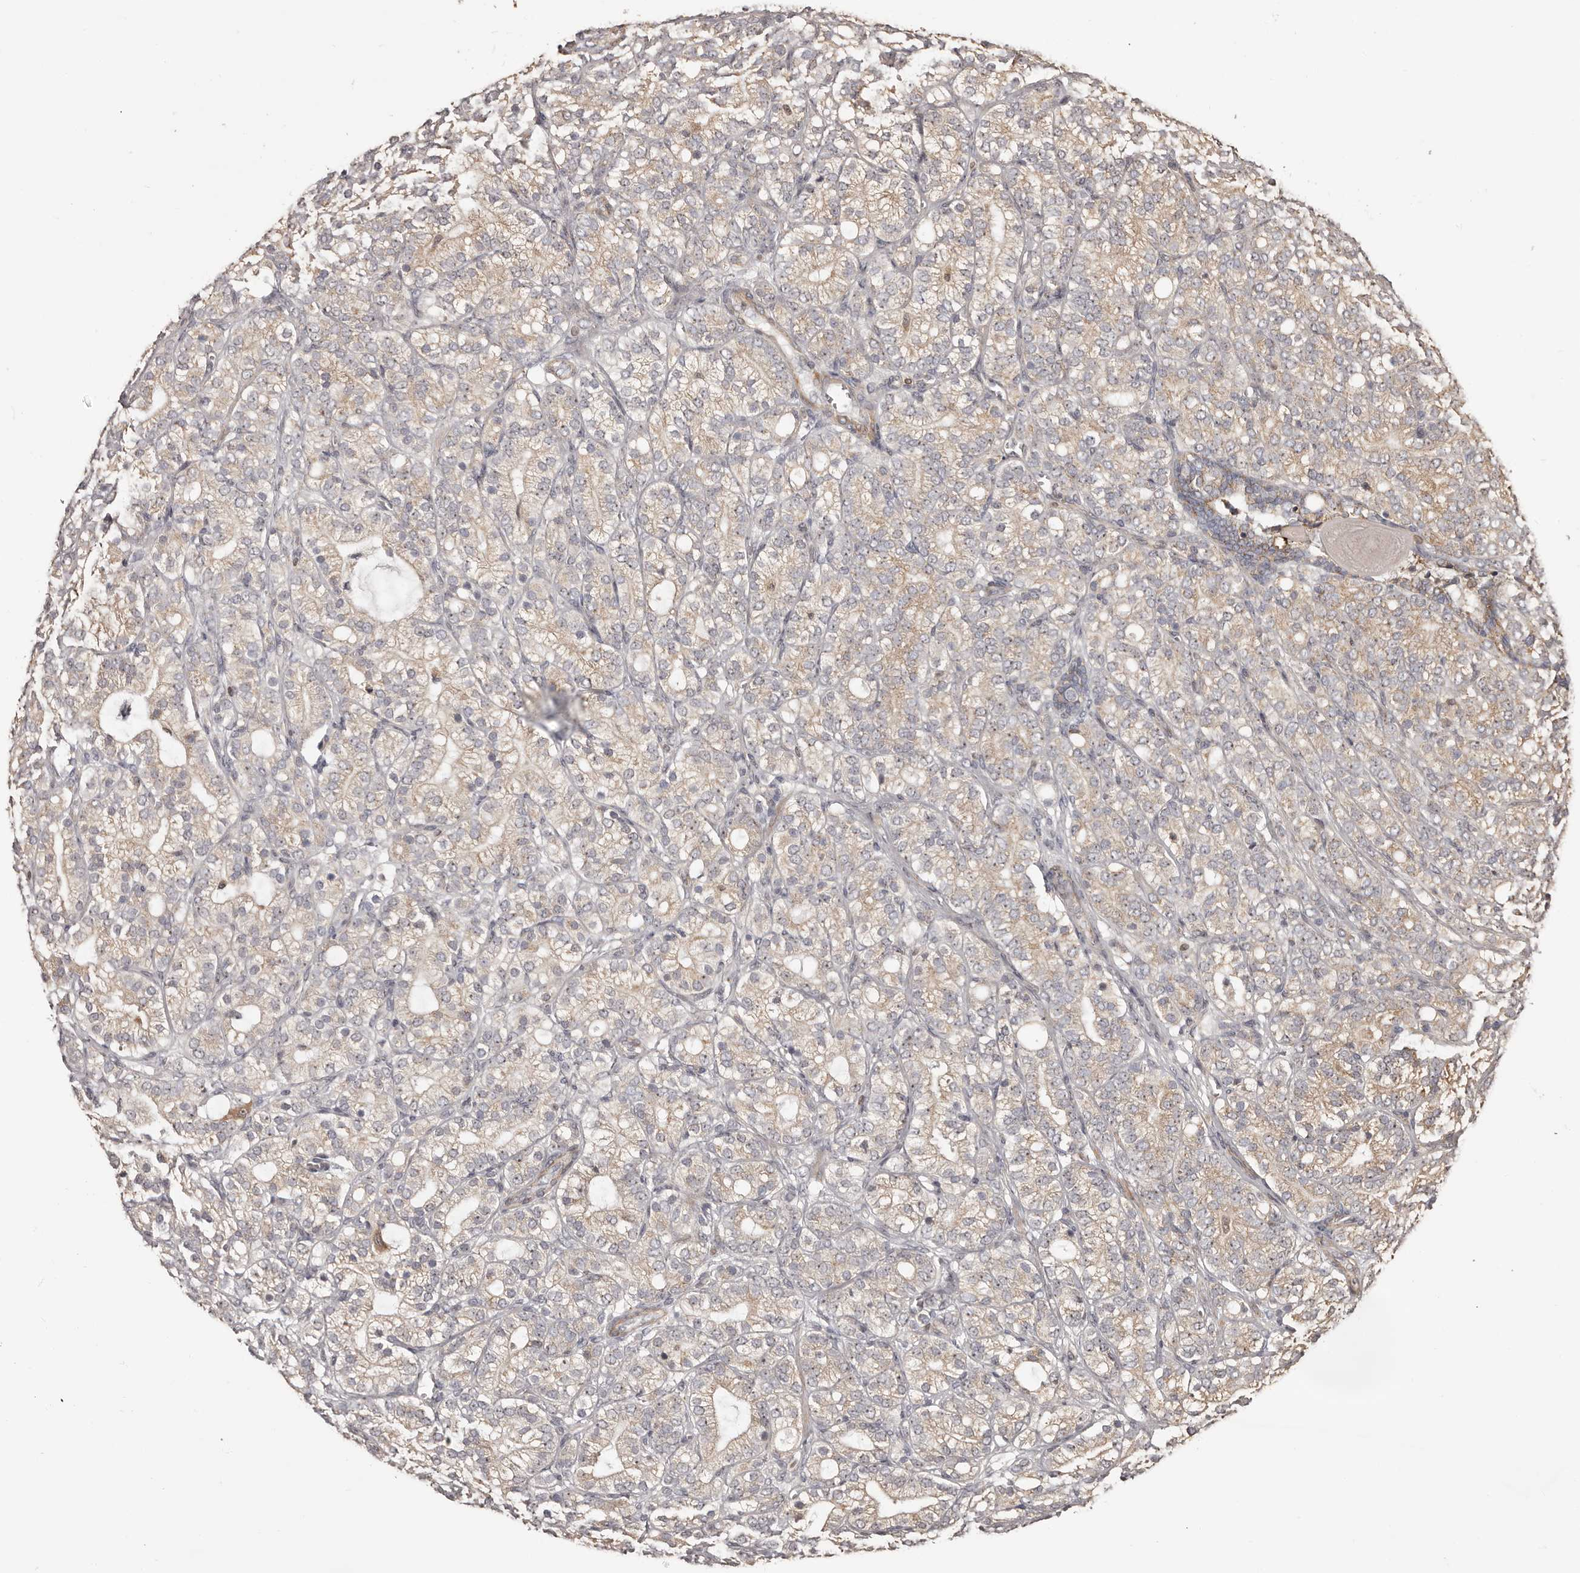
{"staining": {"intensity": "weak", "quantity": "<25%", "location": "cytoplasmic/membranous"}, "tissue": "prostate cancer", "cell_type": "Tumor cells", "image_type": "cancer", "snomed": [{"axis": "morphology", "description": "Adenocarcinoma, High grade"}, {"axis": "topography", "description": "Prostate"}], "caption": "Immunohistochemical staining of human prostate cancer (adenocarcinoma (high-grade)) demonstrates no significant staining in tumor cells.", "gene": "ZCCHC7", "patient": {"sex": "male", "age": 57}}